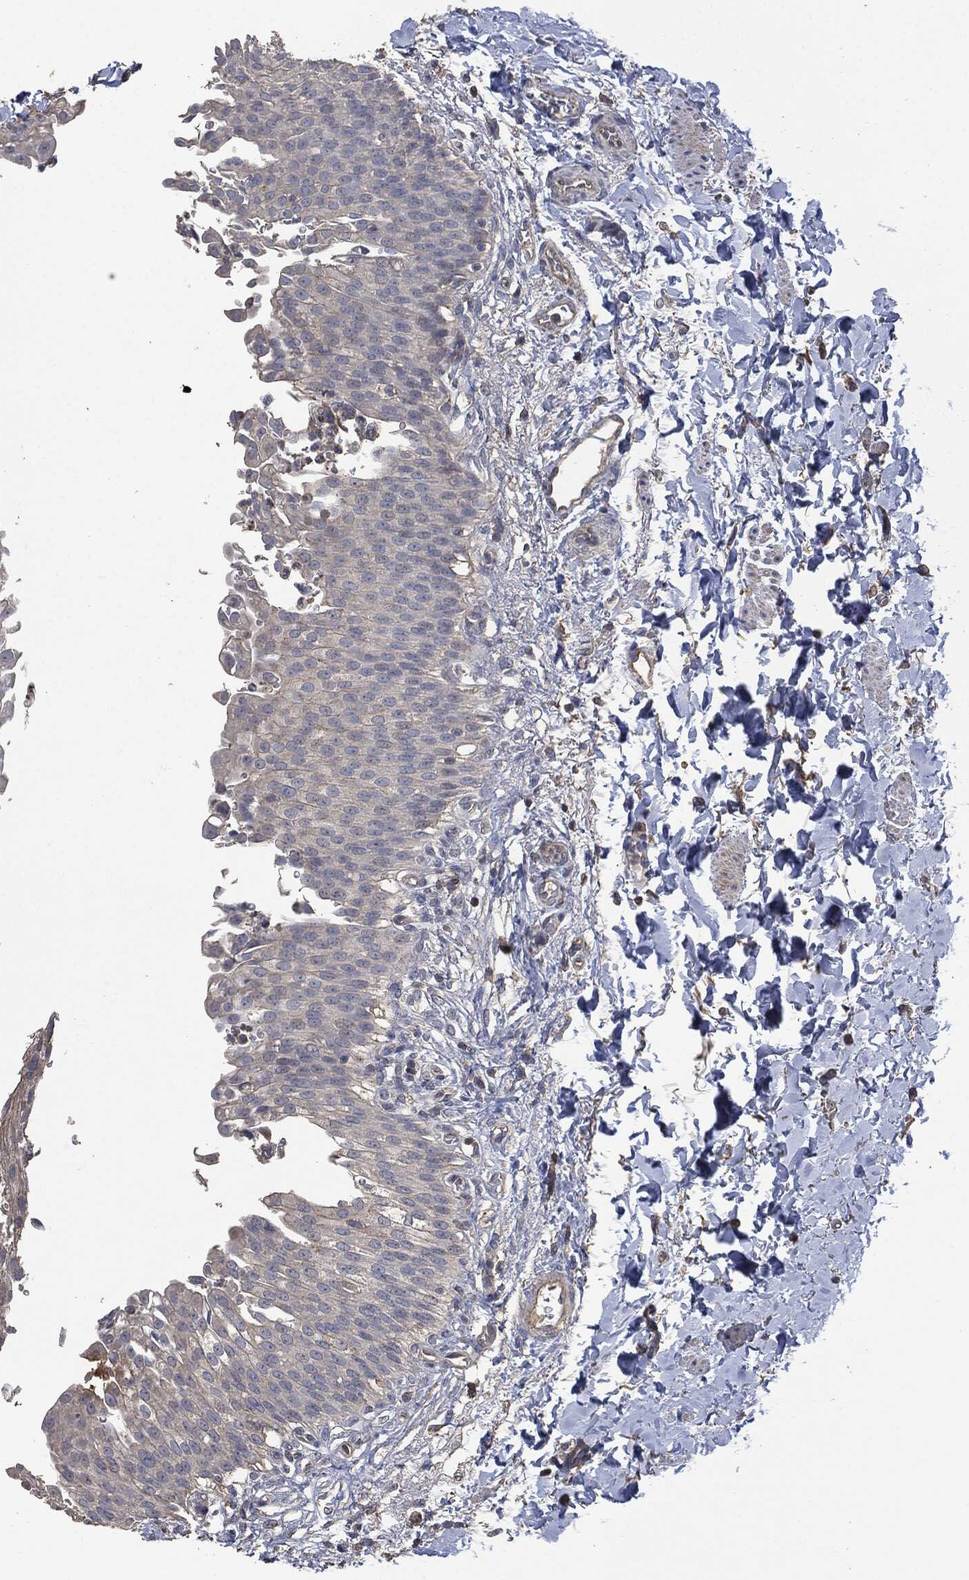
{"staining": {"intensity": "negative", "quantity": "none", "location": "none"}, "tissue": "urinary bladder", "cell_type": "Urothelial cells", "image_type": "normal", "snomed": [{"axis": "morphology", "description": "Normal tissue, NOS"}, {"axis": "topography", "description": "Urinary bladder"}], "caption": "The immunohistochemistry (IHC) micrograph has no significant positivity in urothelial cells of urinary bladder.", "gene": "MSLN", "patient": {"sex": "female", "age": 60}}